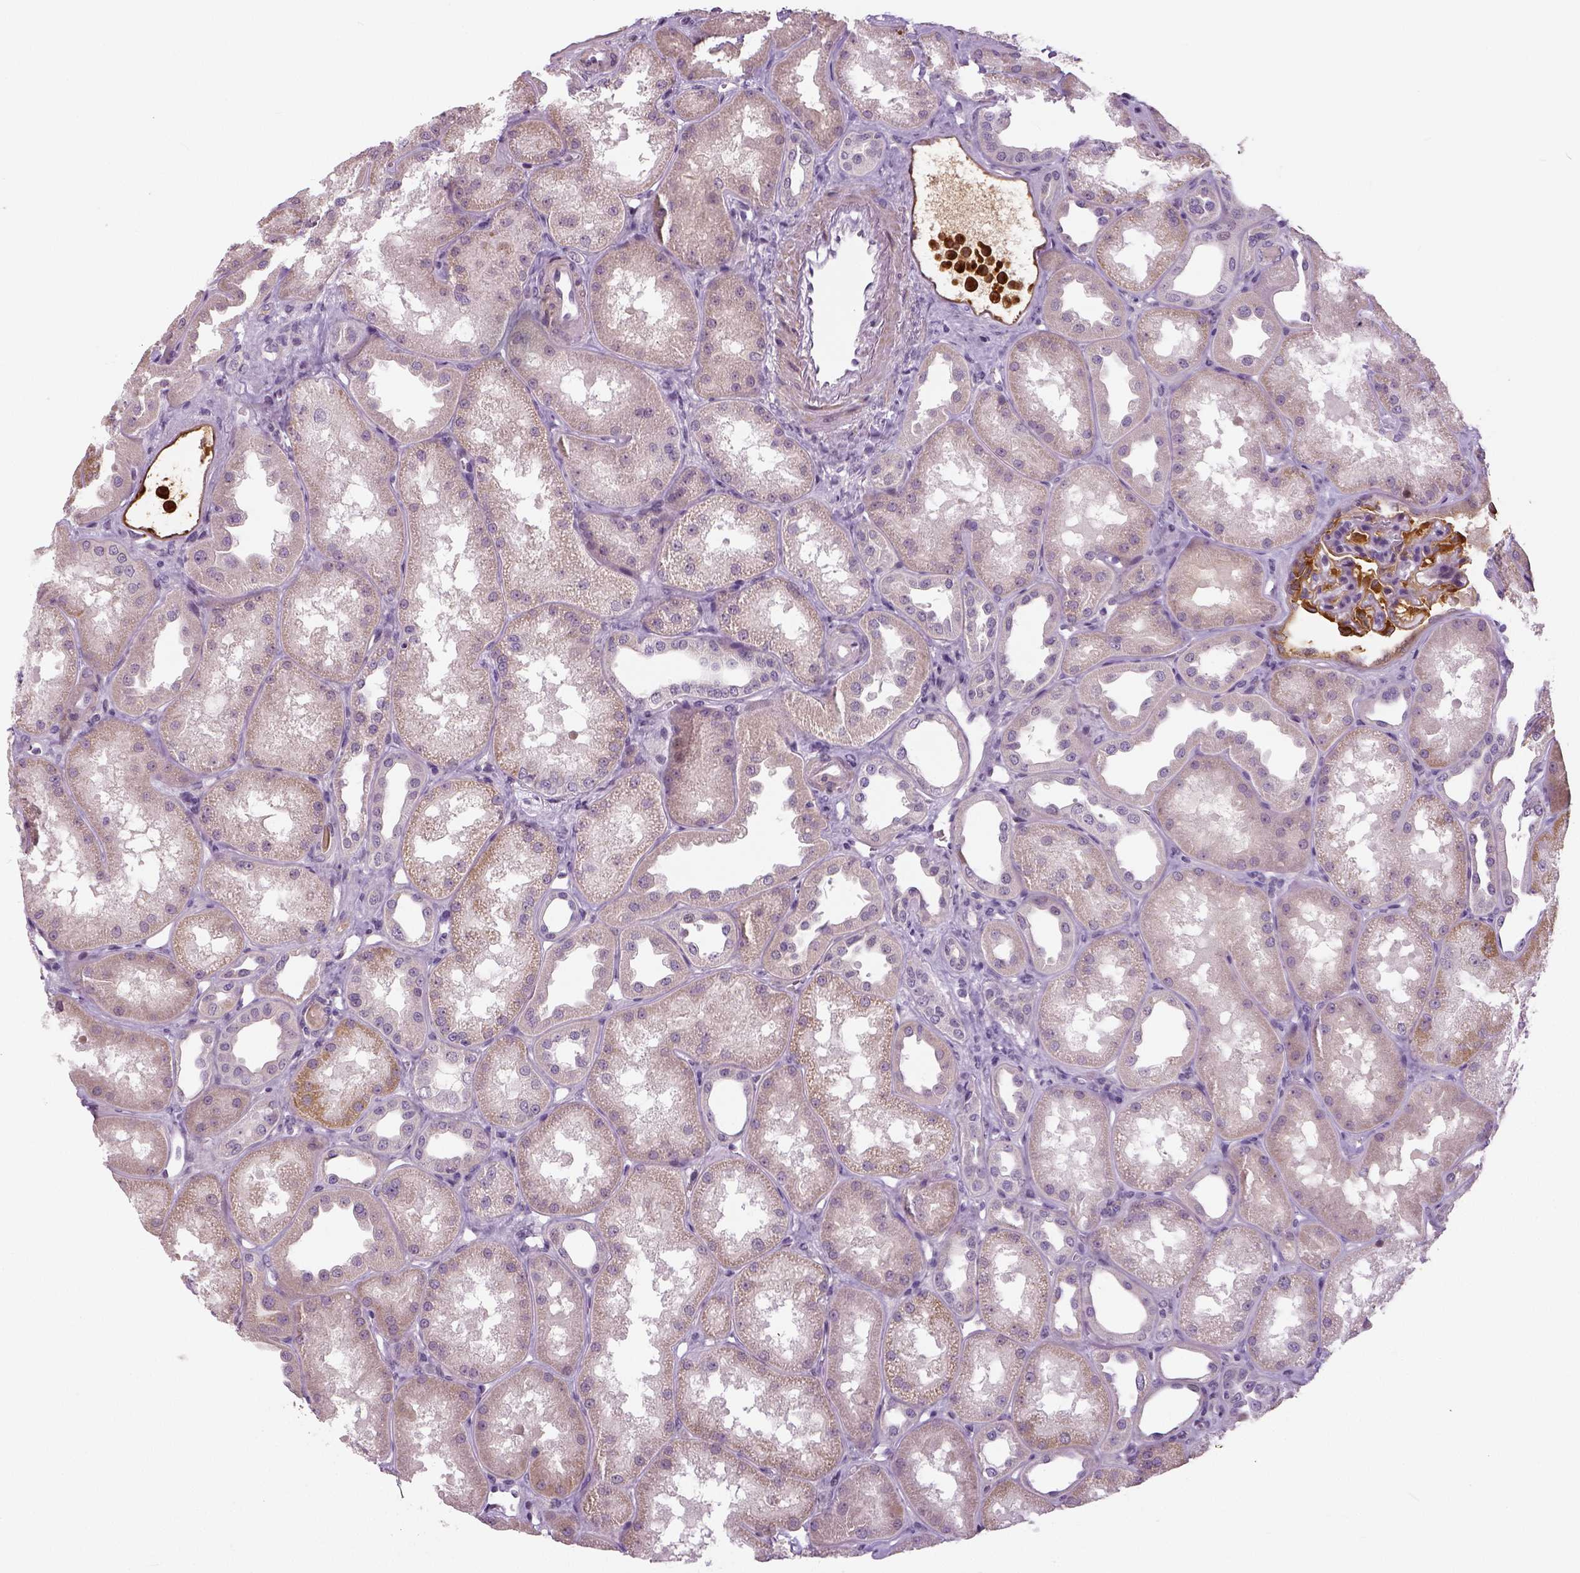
{"staining": {"intensity": "moderate", "quantity": "25%-75%", "location": "cytoplasmic/membranous"}, "tissue": "kidney", "cell_type": "Cells in glomeruli", "image_type": "normal", "snomed": [{"axis": "morphology", "description": "Normal tissue, NOS"}, {"axis": "topography", "description": "Kidney"}], "caption": "IHC histopathology image of benign kidney stained for a protein (brown), which demonstrates medium levels of moderate cytoplasmic/membranous staining in about 25%-75% of cells in glomeruli.", "gene": "NECAB1", "patient": {"sex": "male", "age": 61}}